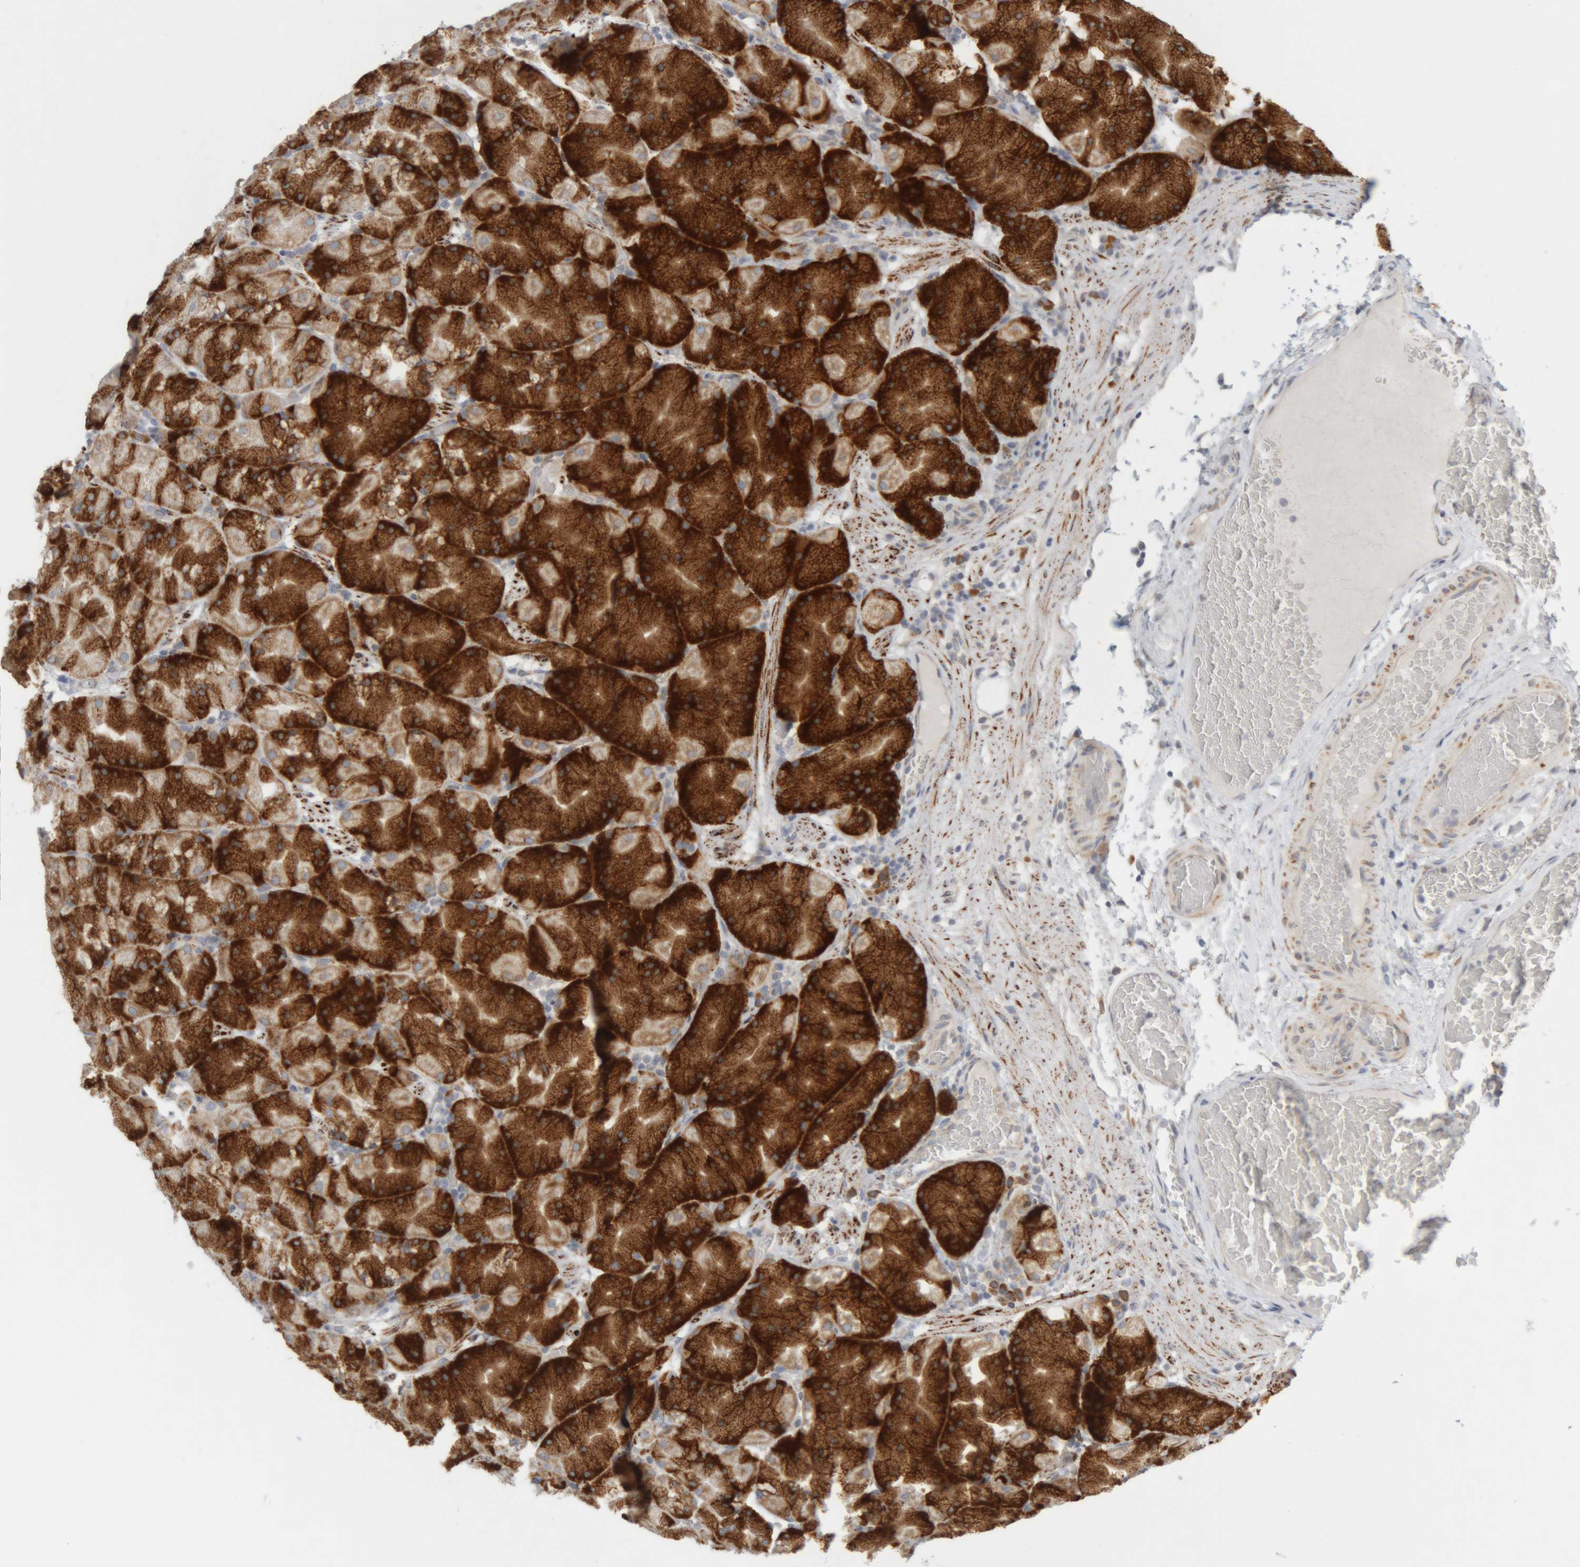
{"staining": {"intensity": "strong", "quantity": ">75%", "location": "cytoplasmic/membranous"}, "tissue": "stomach", "cell_type": "Glandular cells", "image_type": "normal", "snomed": [{"axis": "morphology", "description": "Normal tissue, NOS"}, {"axis": "topography", "description": "Stomach, upper"}, {"axis": "topography", "description": "Stomach"}], "caption": "Human stomach stained with a protein marker displays strong staining in glandular cells.", "gene": "RPN2", "patient": {"sex": "male", "age": 48}}